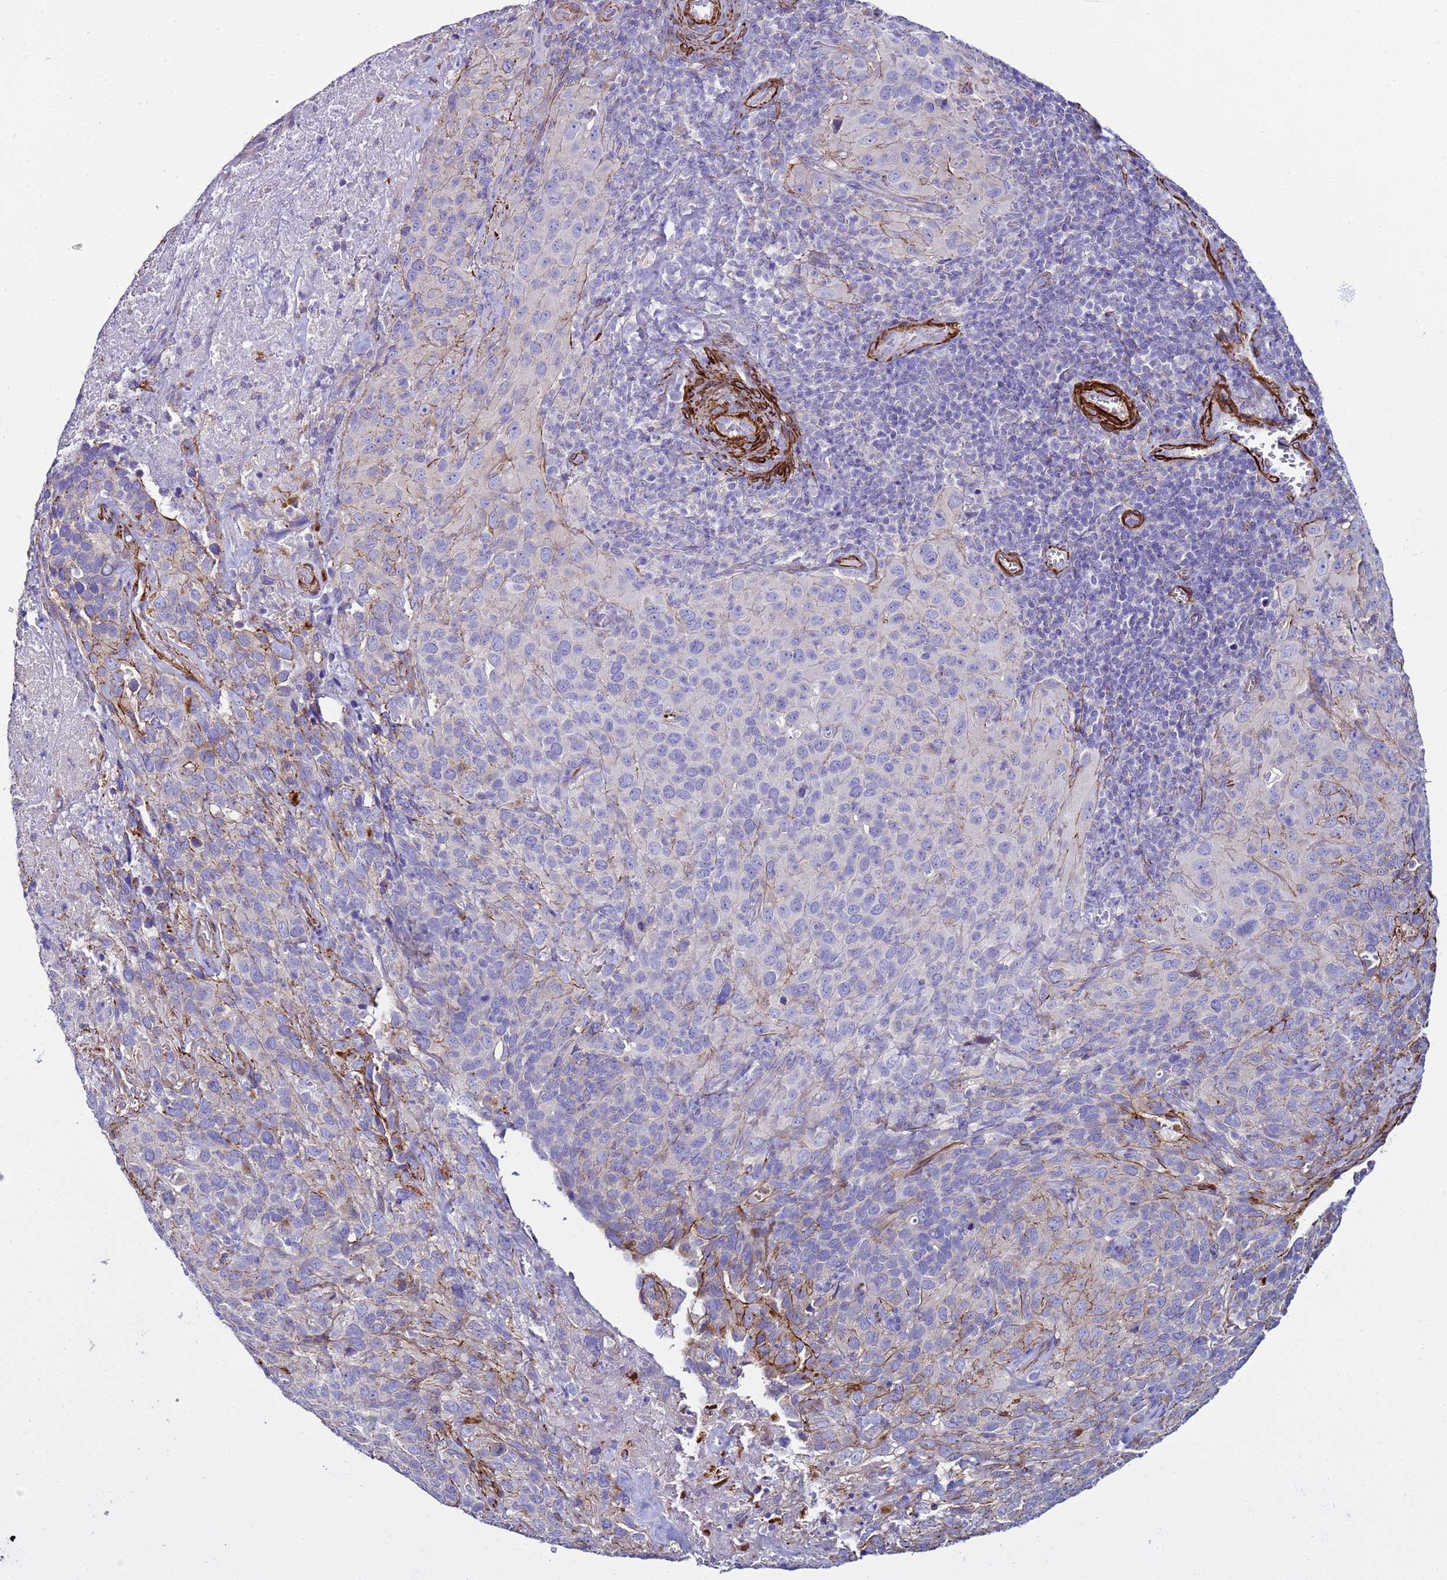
{"staining": {"intensity": "moderate", "quantity": "<25%", "location": "cytoplasmic/membranous"}, "tissue": "cervical cancer", "cell_type": "Tumor cells", "image_type": "cancer", "snomed": [{"axis": "morphology", "description": "Squamous cell carcinoma, NOS"}, {"axis": "topography", "description": "Cervix"}], "caption": "This micrograph reveals immunohistochemistry staining of squamous cell carcinoma (cervical), with low moderate cytoplasmic/membranous expression in approximately <25% of tumor cells.", "gene": "RABL2B", "patient": {"sex": "female", "age": 51}}